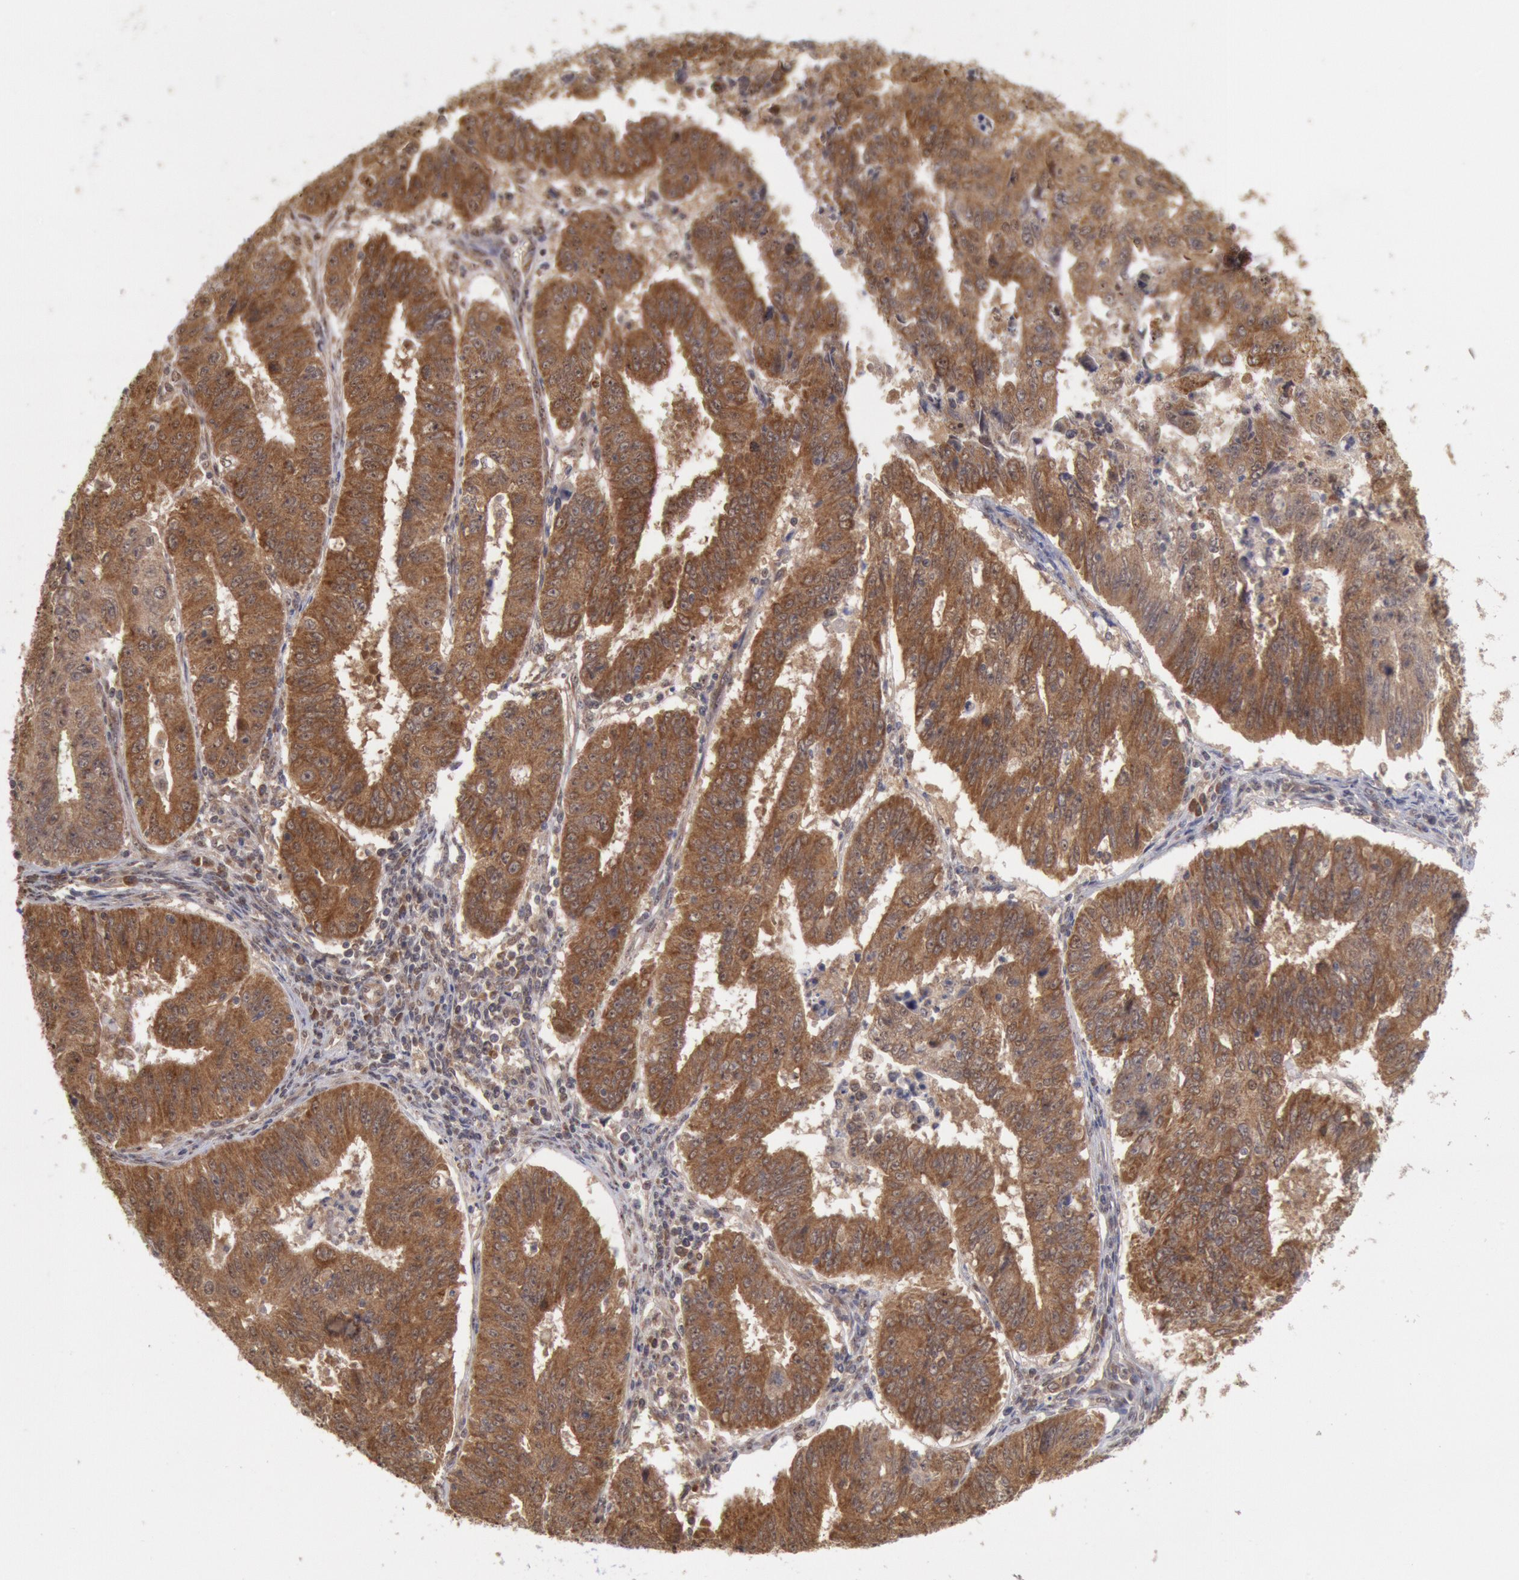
{"staining": {"intensity": "moderate", "quantity": ">75%", "location": "cytoplasmic/membranous"}, "tissue": "endometrial cancer", "cell_type": "Tumor cells", "image_type": "cancer", "snomed": [{"axis": "morphology", "description": "Adenocarcinoma, NOS"}, {"axis": "topography", "description": "Endometrium"}], "caption": "Endometrial cancer stained with a brown dye displays moderate cytoplasmic/membranous positive positivity in approximately >75% of tumor cells.", "gene": "STX17", "patient": {"sex": "female", "age": 42}}